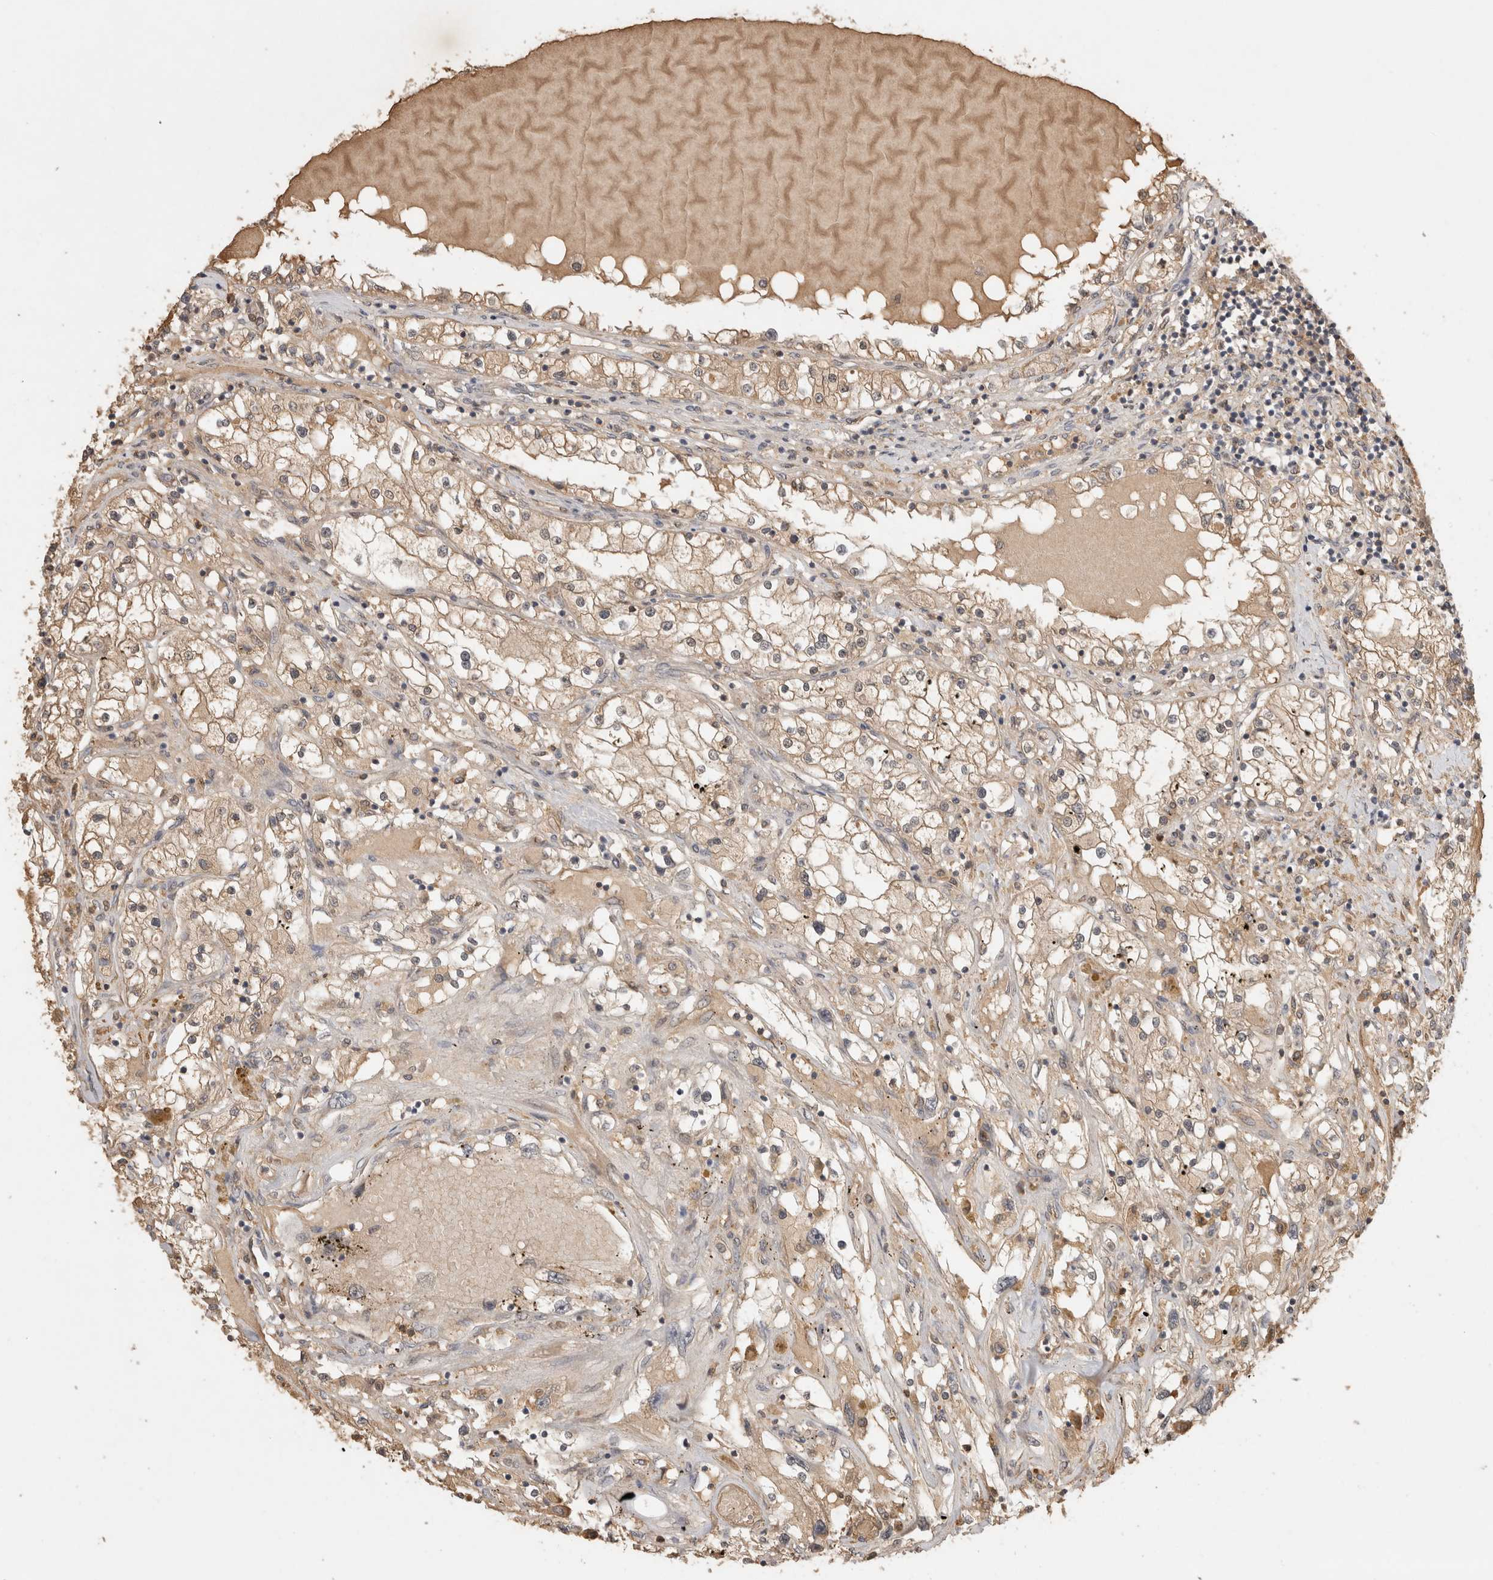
{"staining": {"intensity": "moderate", "quantity": ">75%", "location": "cytoplasmic/membranous"}, "tissue": "renal cancer", "cell_type": "Tumor cells", "image_type": "cancer", "snomed": [{"axis": "morphology", "description": "Adenocarcinoma, NOS"}, {"axis": "topography", "description": "Kidney"}], "caption": "Renal cancer was stained to show a protein in brown. There is medium levels of moderate cytoplasmic/membranous positivity in about >75% of tumor cells. (DAB (3,3'-diaminobenzidine) = brown stain, brightfield microscopy at high magnification).", "gene": "PRMT3", "patient": {"sex": "male", "age": 68}}